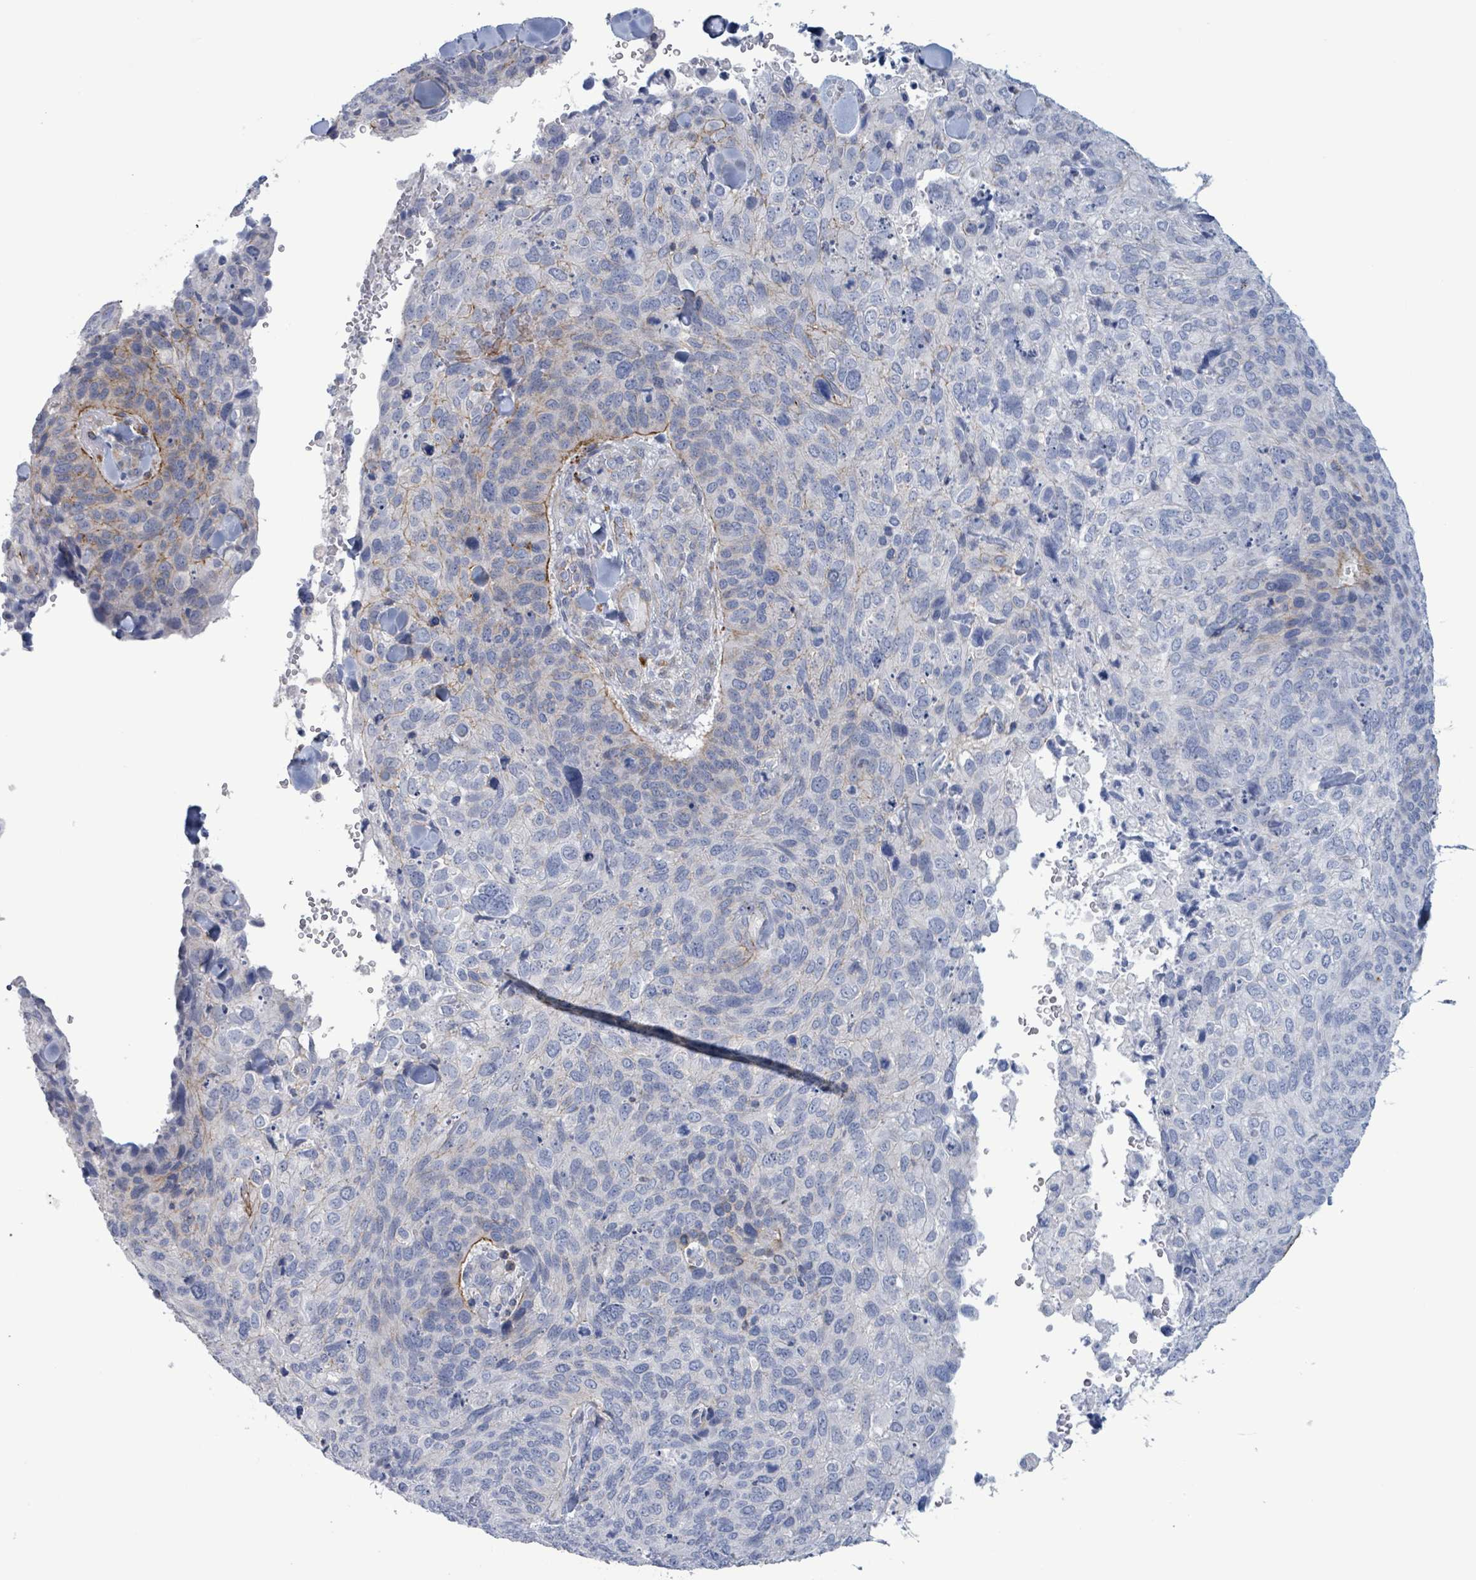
{"staining": {"intensity": "negative", "quantity": "none", "location": "none"}, "tissue": "skin cancer", "cell_type": "Tumor cells", "image_type": "cancer", "snomed": [{"axis": "morphology", "description": "Basal cell carcinoma"}, {"axis": "topography", "description": "Skin"}], "caption": "Immunohistochemistry (IHC) of human skin basal cell carcinoma shows no positivity in tumor cells. Brightfield microscopy of IHC stained with DAB (brown) and hematoxylin (blue), captured at high magnification.", "gene": "PKLR", "patient": {"sex": "female", "age": 74}}